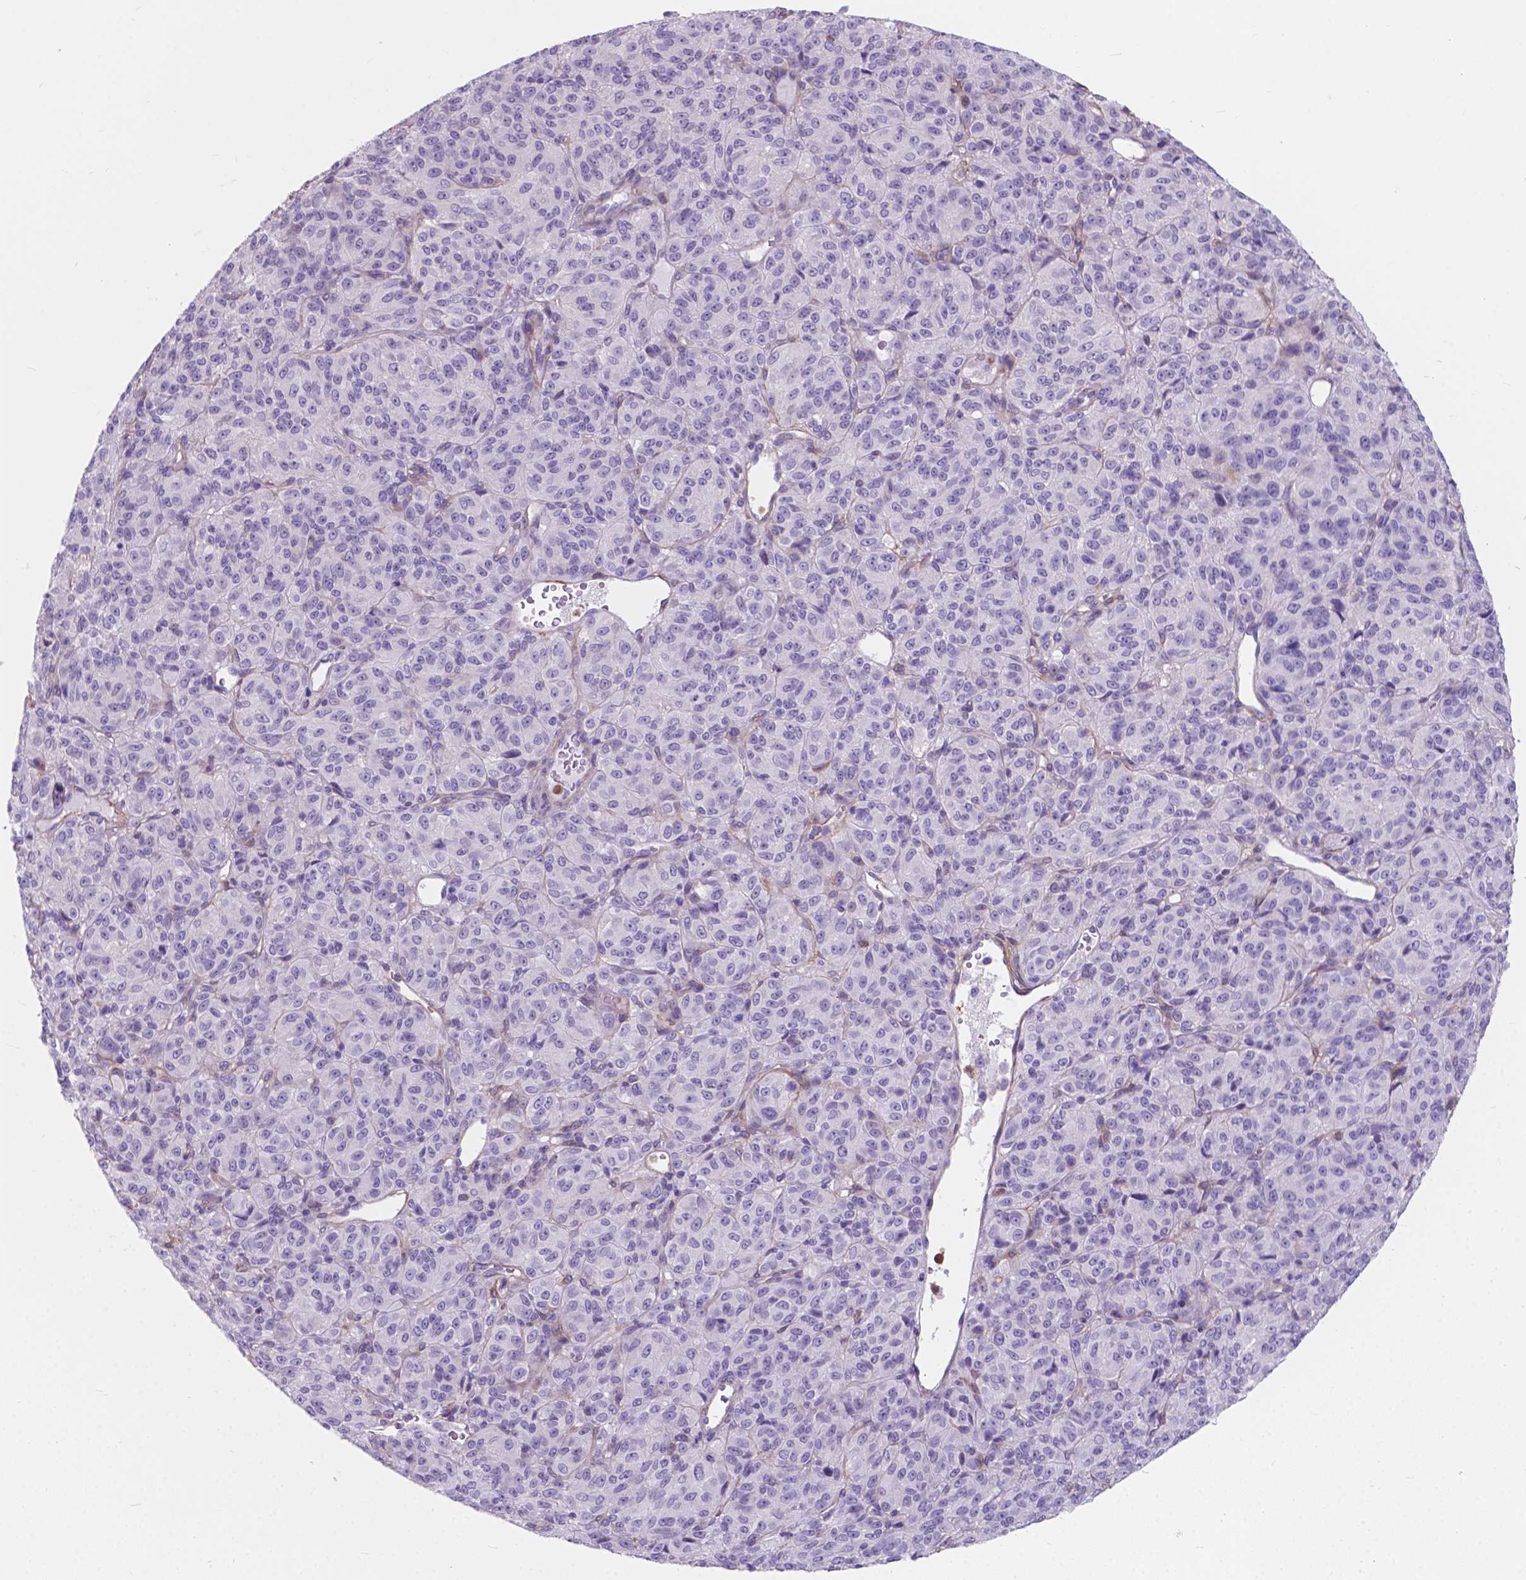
{"staining": {"intensity": "negative", "quantity": "none", "location": "none"}, "tissue": "melanoma", "cell_type": "Tumor cells", "image_type": "cancer", "snomed": [{"axis": "morphology", "description": "Malignant melanoma, Metastatic site"}, {"axis": "topography", "description": "Brain"}], "caption": "High magnification brightfield microscopy of melanoma stained with DAB (3,3'-diaminobenzidine) (brown) and counterstained with hematoxylin (blue): tumor cells show no significant staining. (DAB immunohistochemistry visualized using brightfield microscopy, high magnification).", "gene": "KIAA0040", "patient": {"sex": "female", "age": 56}}